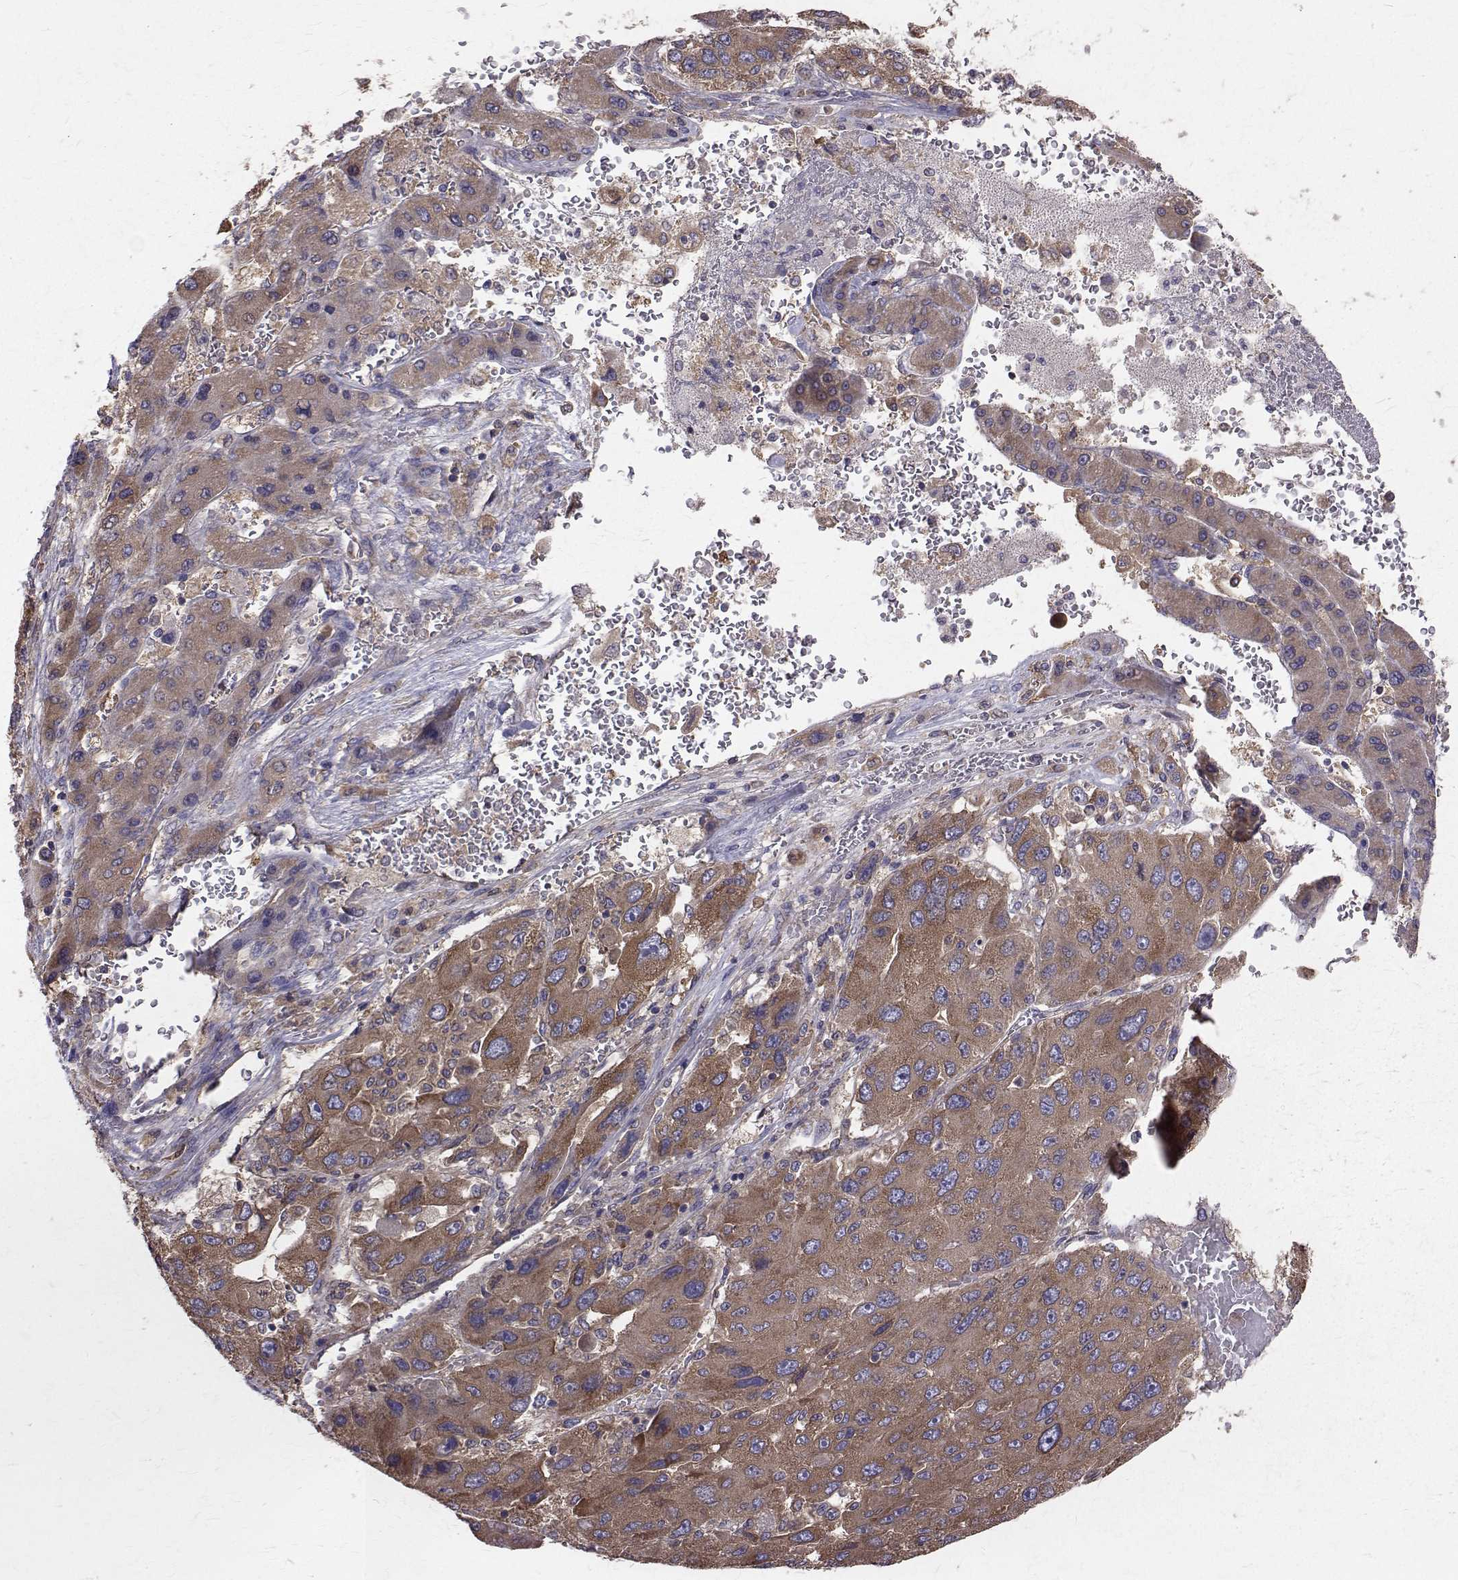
{"staining": {"intensity": "moderate", "quantity": "25%-75%", "location": "cytoplasmic/membranous"}, "tissue": "liver cancer", "cell_type": "Tumor cells", "image_type": "cancer", "snomed": [{"axis": "morphology", "description": "Carcinoma, Hepatocellular, NOS"}, {"axis": "topography", "description": "Liver"}], "caption": "This histopathology image exhibits liver cancer stained with IHC to label a protein in brown. The cytoplasmic/membranous of tumor cells show moderate positivity for the protein. Nuclei are counter-stained blue.", "gene": "FARSB", "patient": {"sex": "female", "age": 41}}